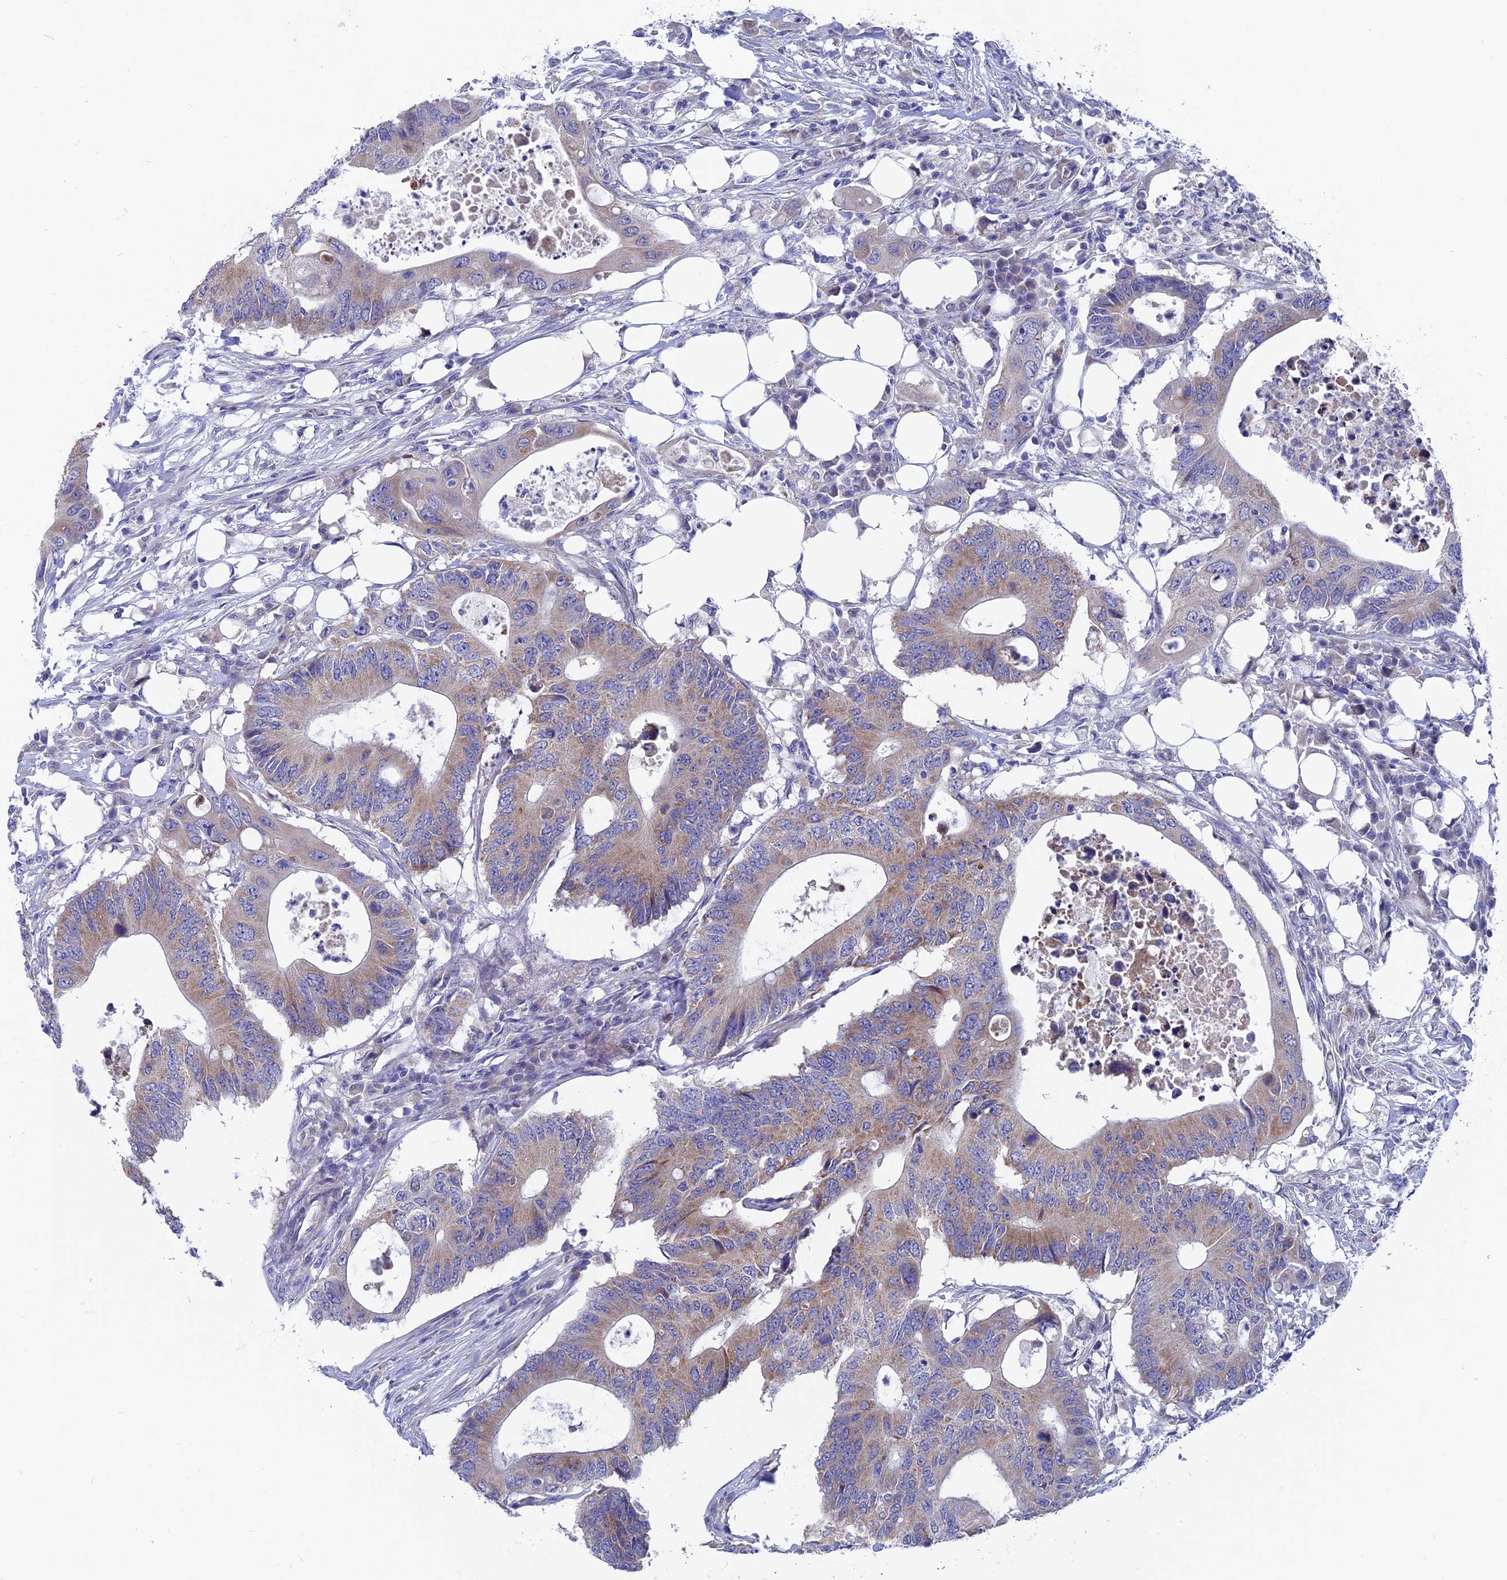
{"staining": {"intensity": "moderate", "quantity": "25%-75%", "location": "cytoplasmic/membranous"}, "tissue": "colorectal cancer", "cell_type": "Tumor cells", "image_type": "cancer", "snomed": [{"axis": "morphology", "description": "Adenocarcinoma, NOS"}, {"axis": "topography", "description": "Colon"}], "caption": "Colorectal cancer (adenocarcinoma) stained with immunohistochemistry (IHC) demonstrates moderate cytoplasmic/membranous expression in approximately 25%-75% of tumor cells.", "gene": "AK4", "patient": {"sex": "male", "age": 71}}